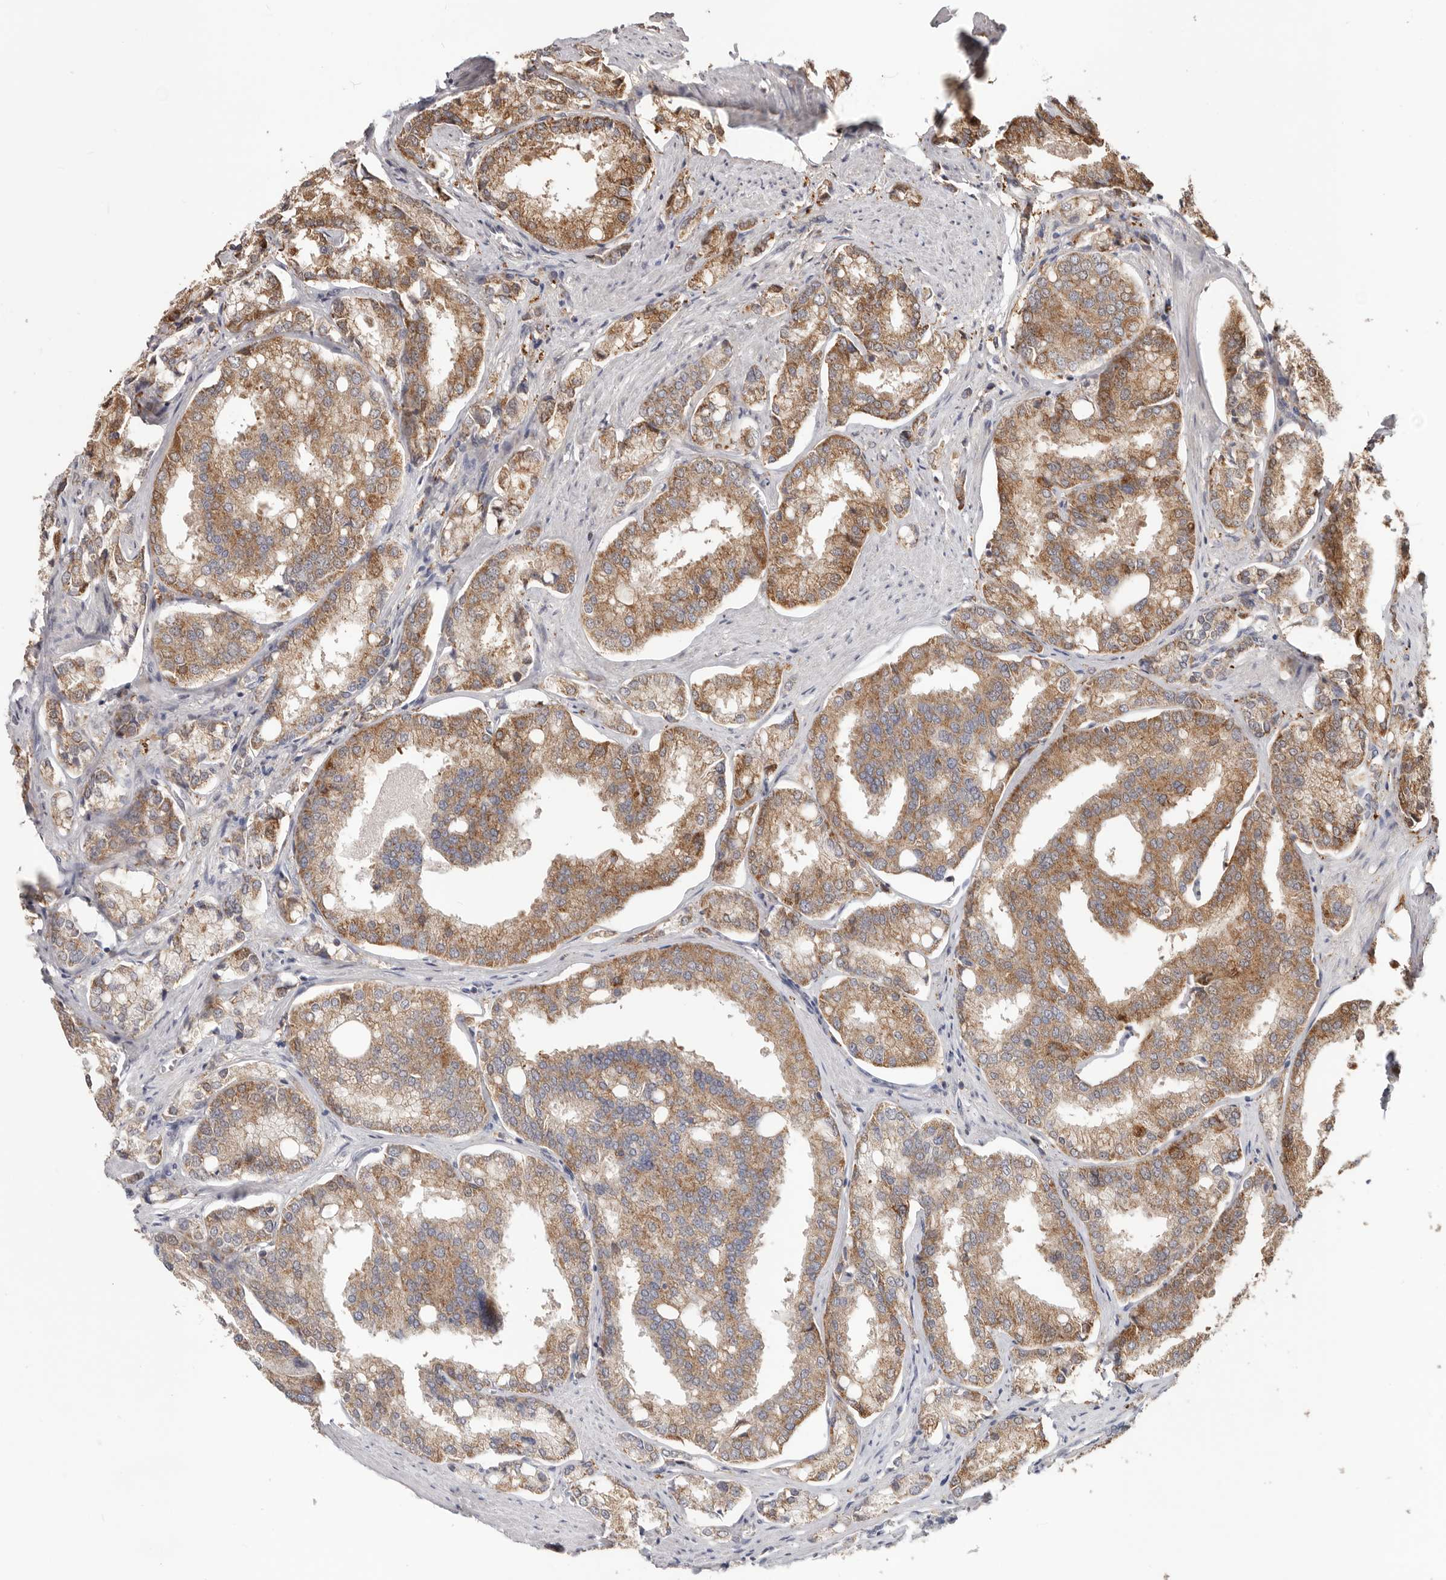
{"staining": {"intensity": "moderate", "quantity": ">75%", "location": "cytoplasmic/membranous"}, "tissue": "prostate cancer", "cell_type": "Tumor cells", "image_type": "cancer", "snomed": [{"axis": "morphology", "description": "Adenocarcinoma, High grade"}, {"axis": "topography", "description": "Prostate"}], "caption": "Protein staining of adenocarcinoma (high-grade) (prostate) tissue displays moderate cytoplasmic/membranous expression in approximately >75% of tumor cells.", "gene": "LRP6", "patient": {"sex": "male", "age": 50}}